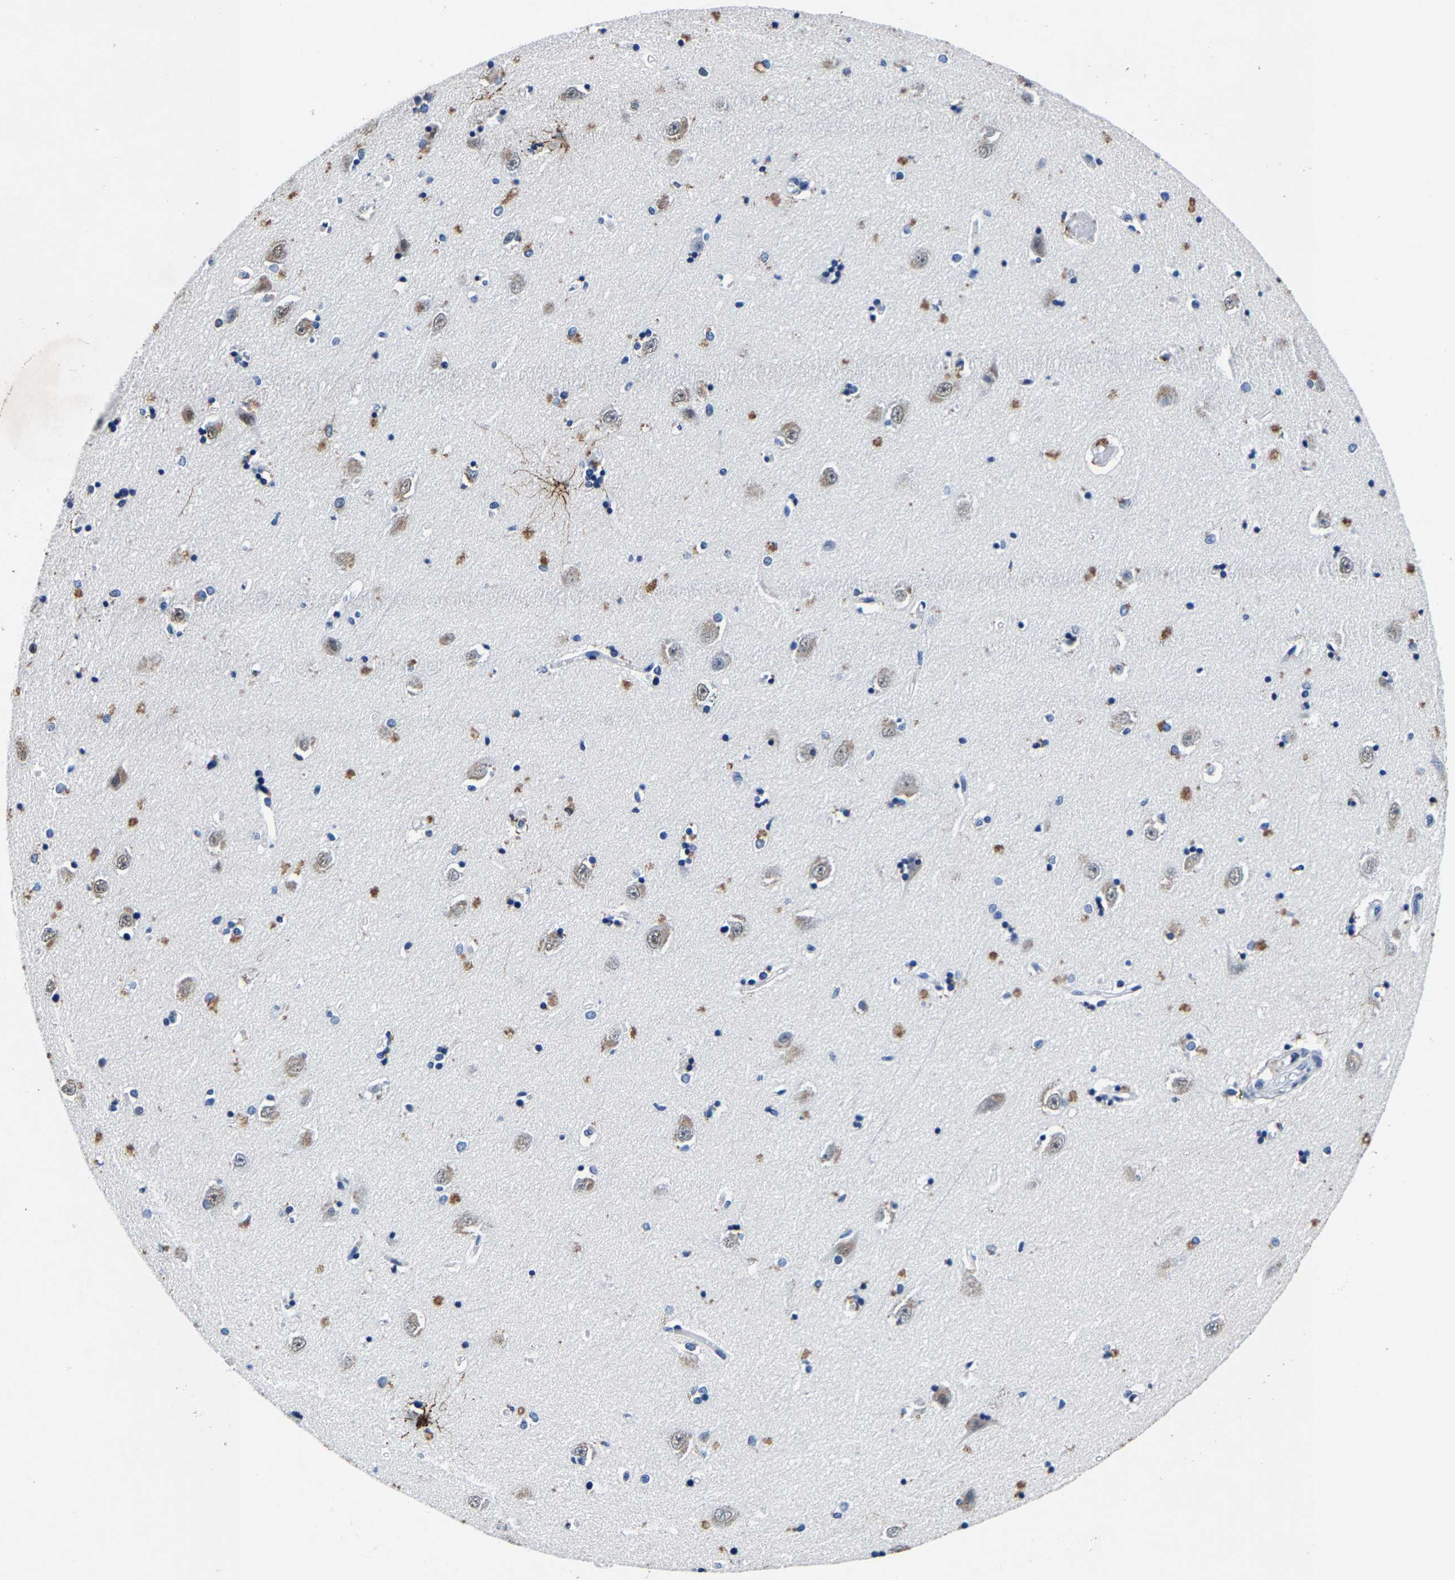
{"staining": {"intensity": "strong", "quantity": "<25%", "location": "nuclear"}, "tissue": "hippocampus", "cell_type": "Glial cells", "image_type": "normal", "snomed": [{"axis": "morphology", "description": "Normal tissue, NOS"}, {"axis": "topography", "description": "Hippocampus"}], "caption": "Hippocampus stained for a protein reveals strong nuclear positivity in glial cells. (Brightfield microscopy of DAB IHC at high magnification).", "gene": "UBN2", "patient": {"sex": "male", "age": 45}}